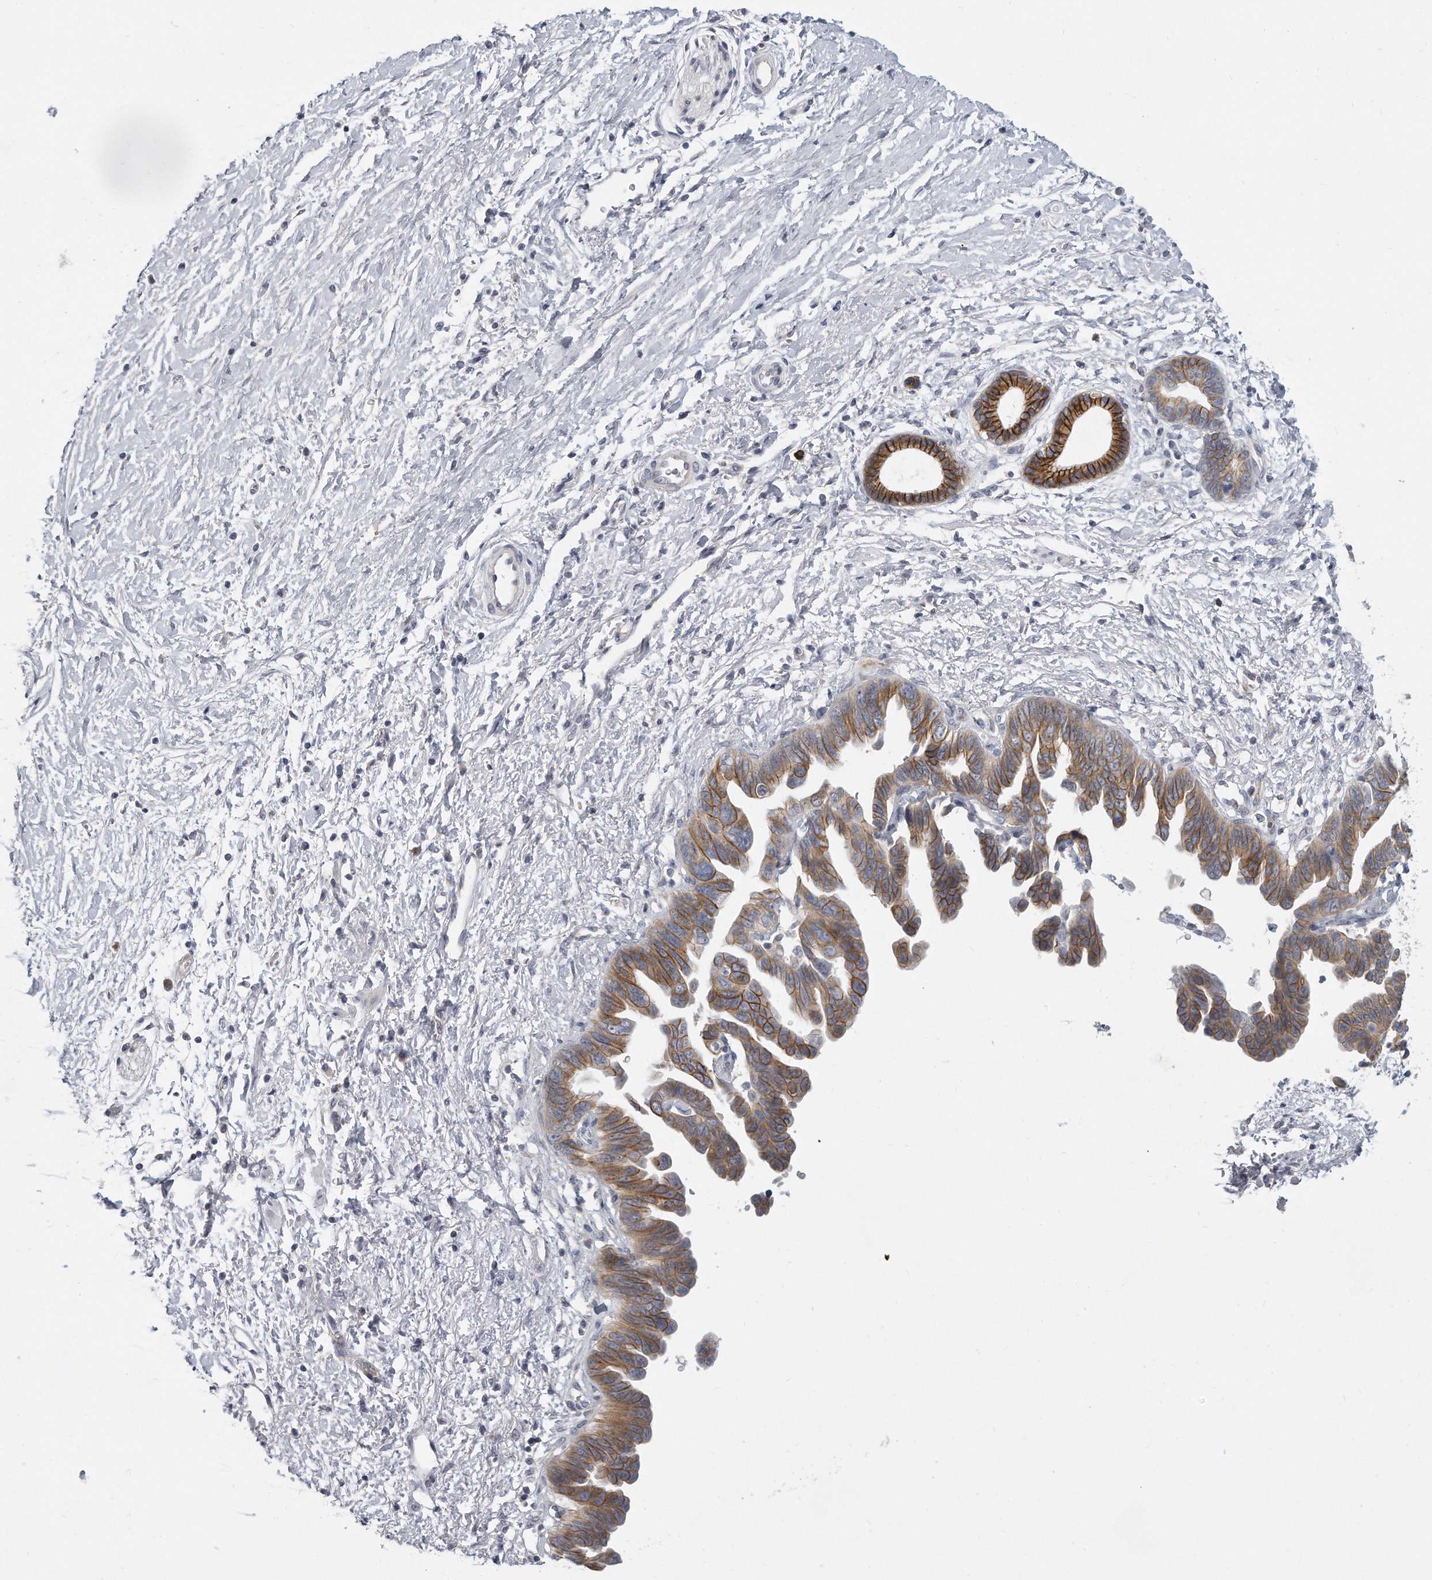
{"staining": {"intensity": "moderate", "quantity": ">75%", "location": "cytoplasmic/membranous"}, "tissue": "pancreatic cancer", "cell_type": "Tumor cells", "image_type": "cancer", "snomed": [{"axis": "morphology", "description": "Adenocarcinoma, NOS"}, {"axis": "topography", "description": "Pancreas"}], "caption": "Immunohistochemical staining of pancreatic cancer reveals medium levels of moderate cytoplasmic/membranous protein staining in about >75% of tumor cells. Using DAB (brown) and hematoxylin (blue) stains, captured at high magnification using brightfield microscopy.", "gene": "PLEKHA6", "patient": {"sex": "female", "age": 72}}